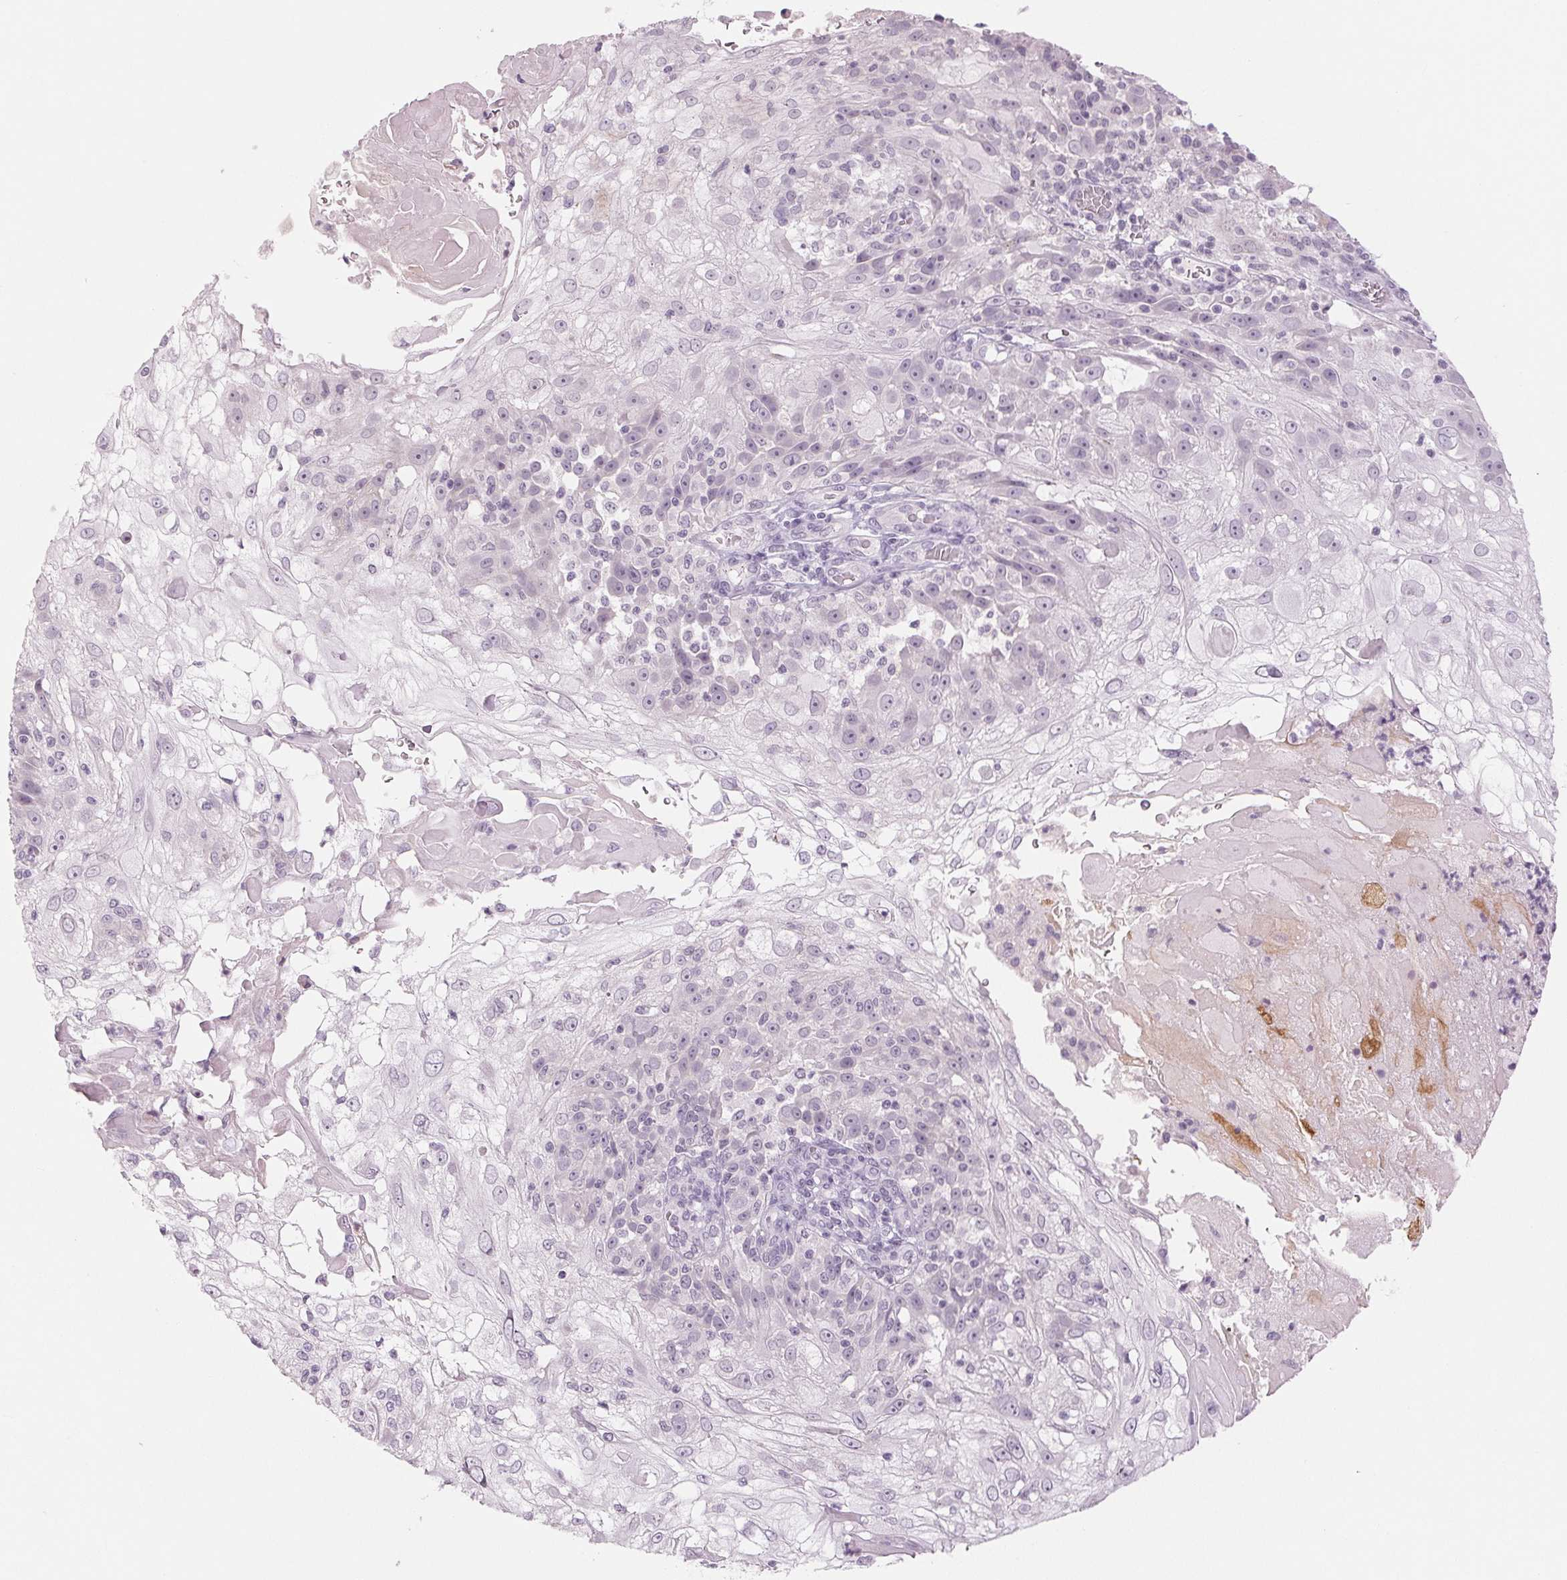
{"staining": {"intensity": "negative", "quantity": "none", "location": "none"}, "tissue": "skin cancer", "cell_type": "Tumor cells", "image_type": "cancer", "snomed": [{"axis": "morphology", "description": "Normal tissue, NOS"}, {"axis": "morphology", "description": "Squamous cell carcinoma, NOS"}, {"axis": "topography", "description": "Skin"}], "caption": "The histopathology image reveals no significant staining in tumor cells of squamous cell carcinoma (skin).", "gene": "EHHADH", "patient": {"sex": "female", "age": 83}}